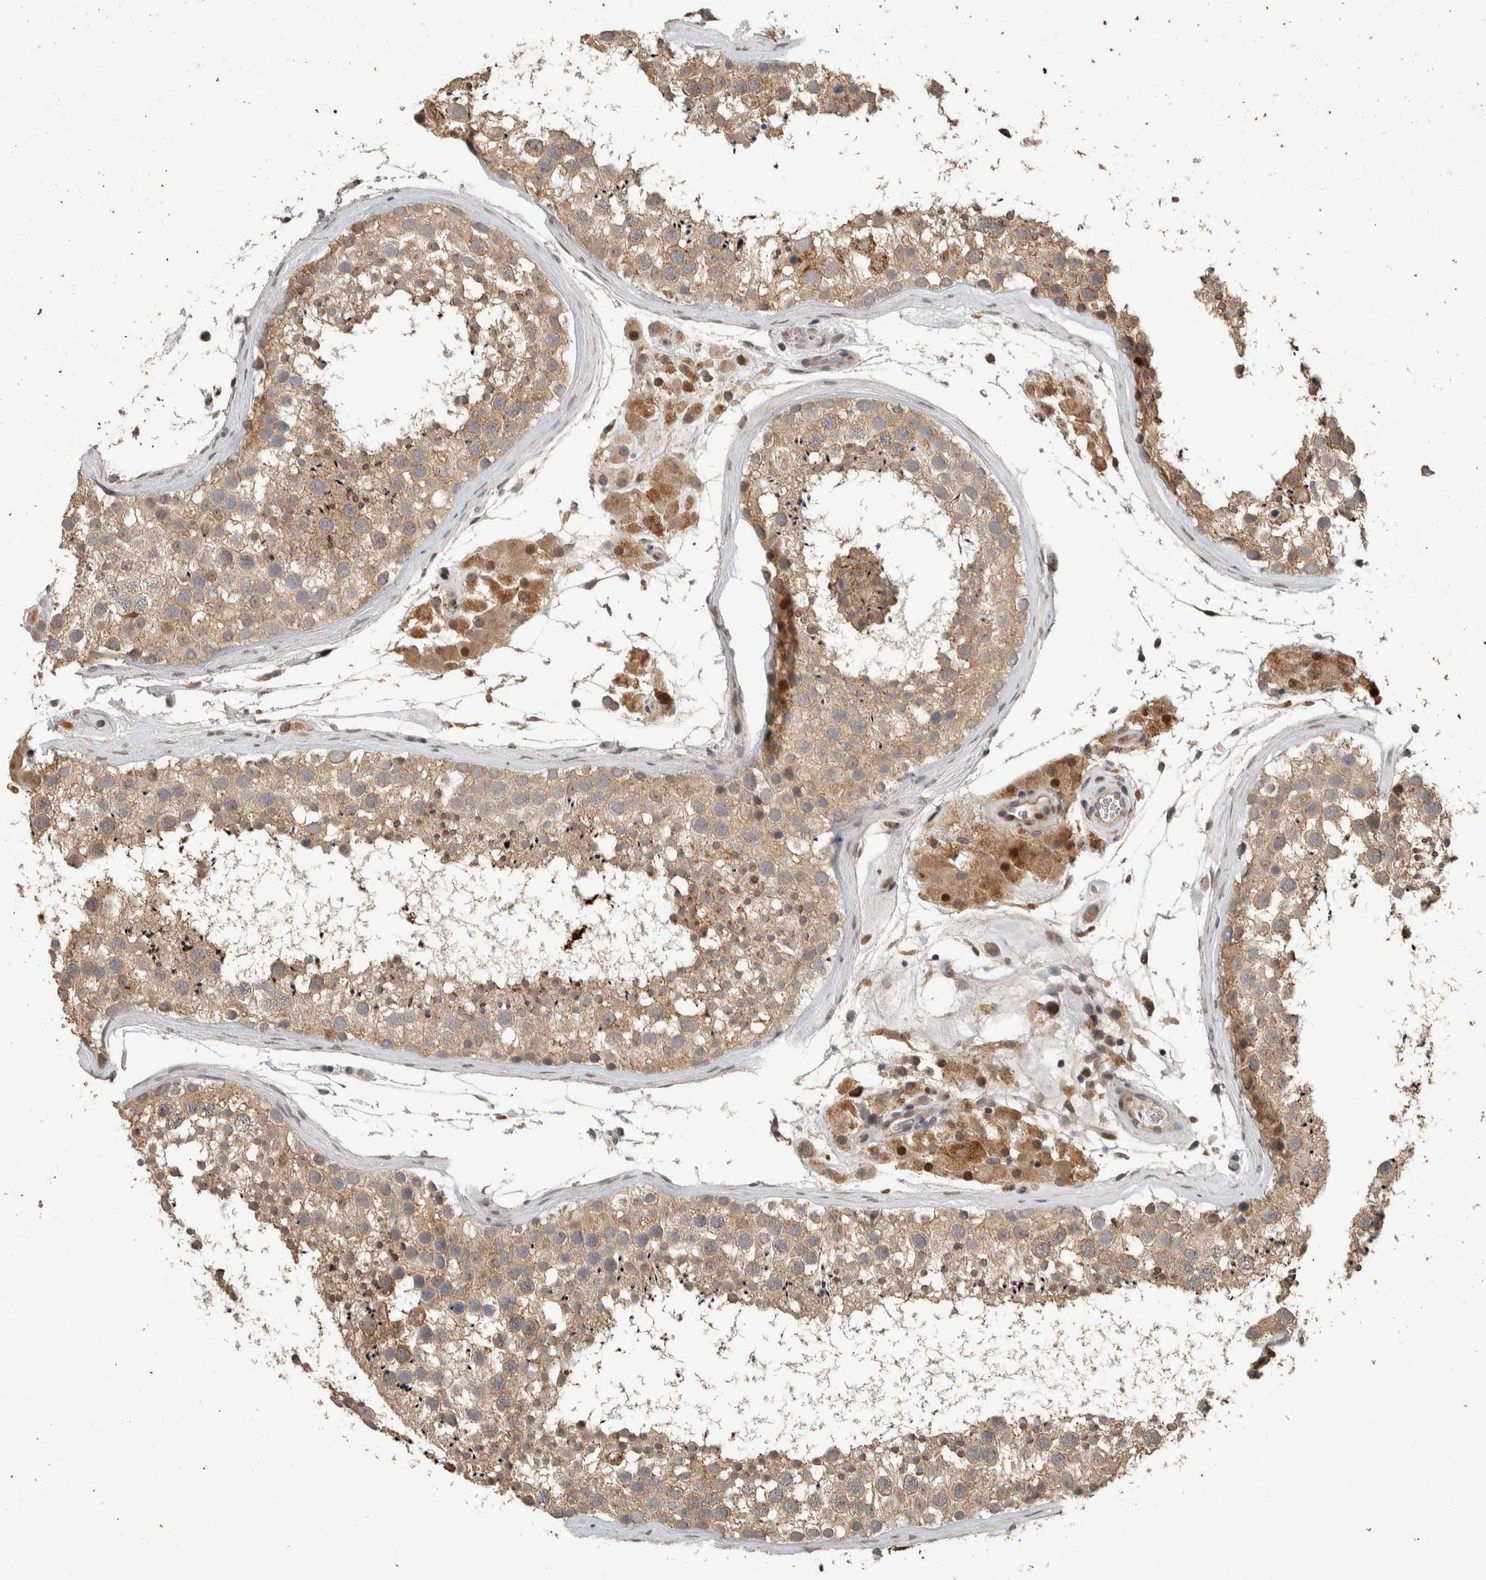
{"staining": {"intensity": "weak", "quantity": ">75%", "location": "cytoplasmic/membranous"}, "tissue": "testis", "cell_type": "Cells in seminiferous ducts", "image_type": "normal", "snomed": [{"axis": "morphology", "description": "Normal tissue, NOS"}, {"axis": "topography", "description": "Testis"}], "caption": "IHC image of normal human testis stained for a protein (brown), which shows low levels of weak cytoplasmic/membranous expression in approximately >75% of cells in seminiferous ducts.", "gene": "CYSRT1", "patient": {"sex": "male", "age": 46}}